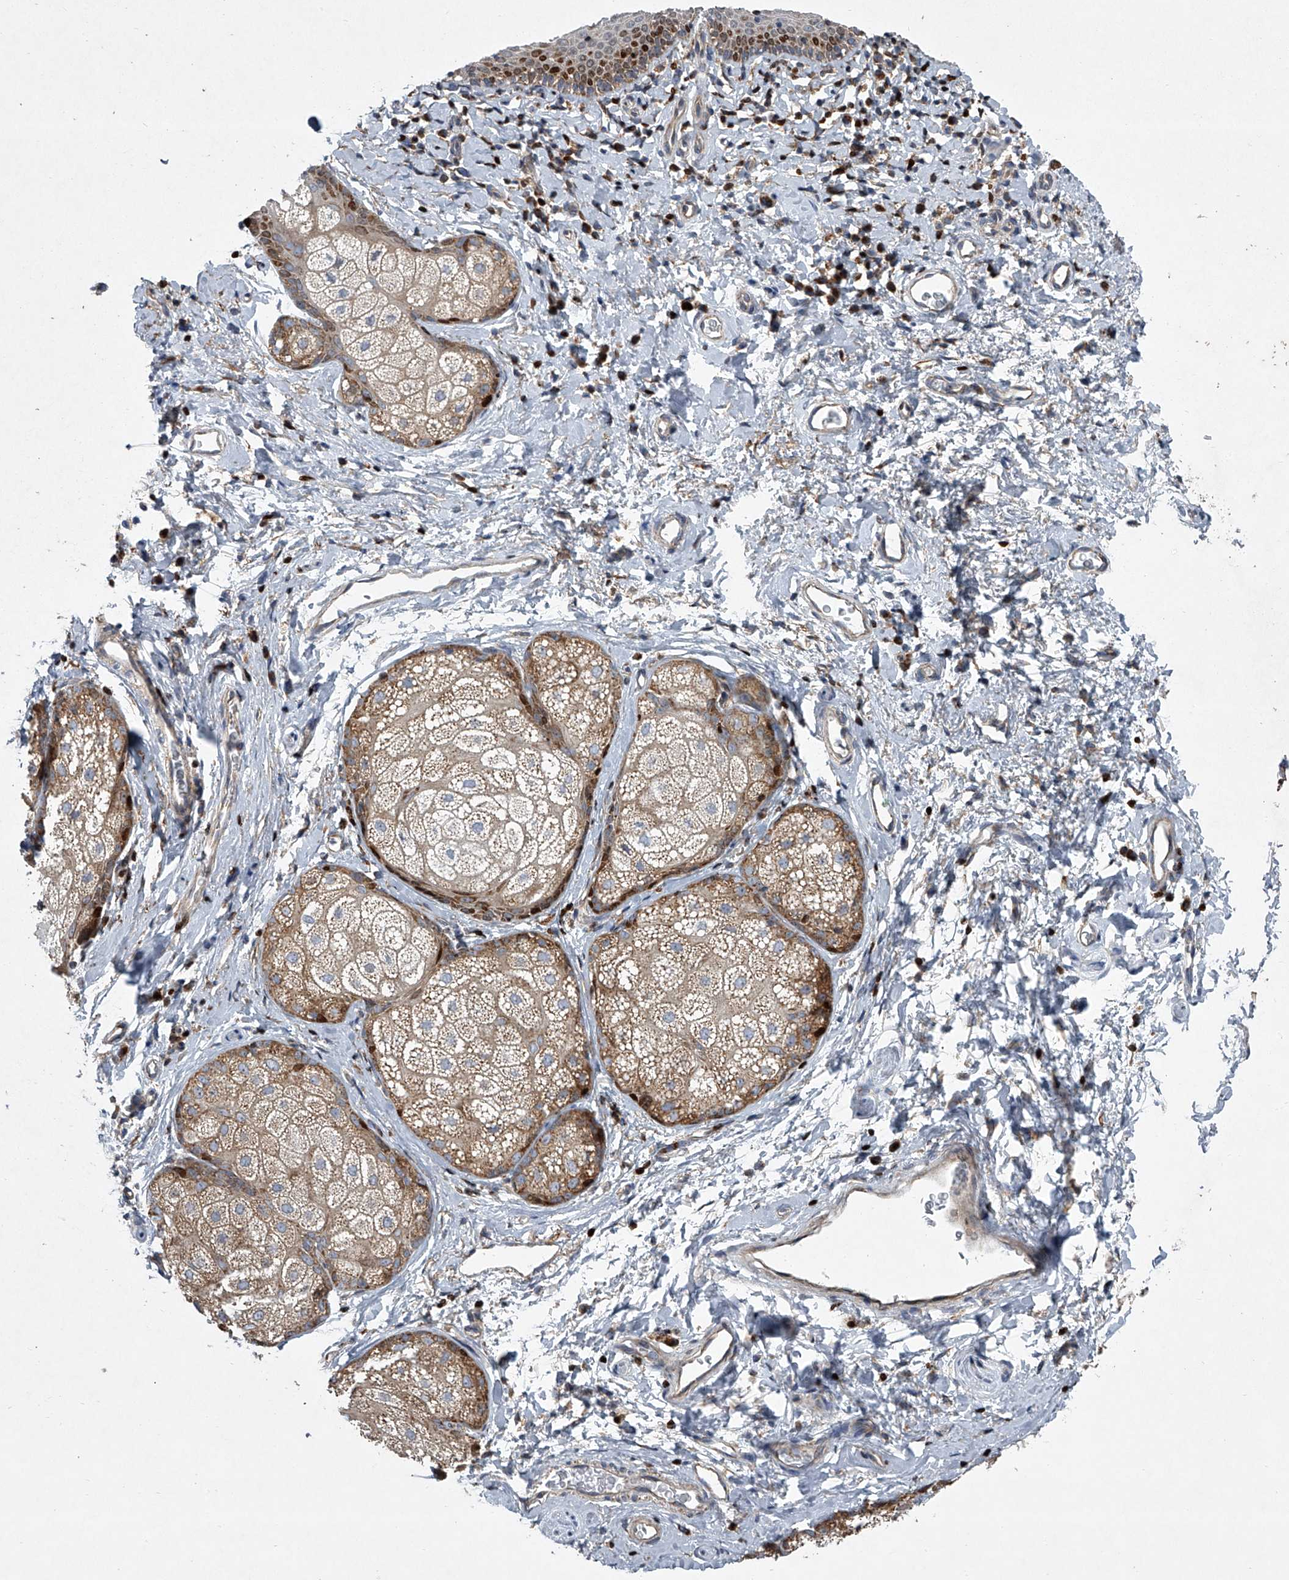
{"staining": {"intensity": "moderate", "quantity": "25%-75%", "location": "cytoplasmic/membranous,nuclear"}, "tissue": "skin", "cell_type": "Epidermal cells", "image_type": "normal", "snomed": [{"axis": "morphology", "description": "Normal tissue, NOS"}, {"axis": "topography", "description": "Vulva"}], "caption": "Immunohistochemistry histopathology image of benign skin: human skin stained using IHC reveals medium levels of moderate protein expression localized specifically in the cytoplasmic/membranous,nuclear of epidermal cells, appearing as a cytoplasmic/membranous,nuclear brown color.", "gene": "STRADA", "patient": {"sex": "female", "age": 66}}